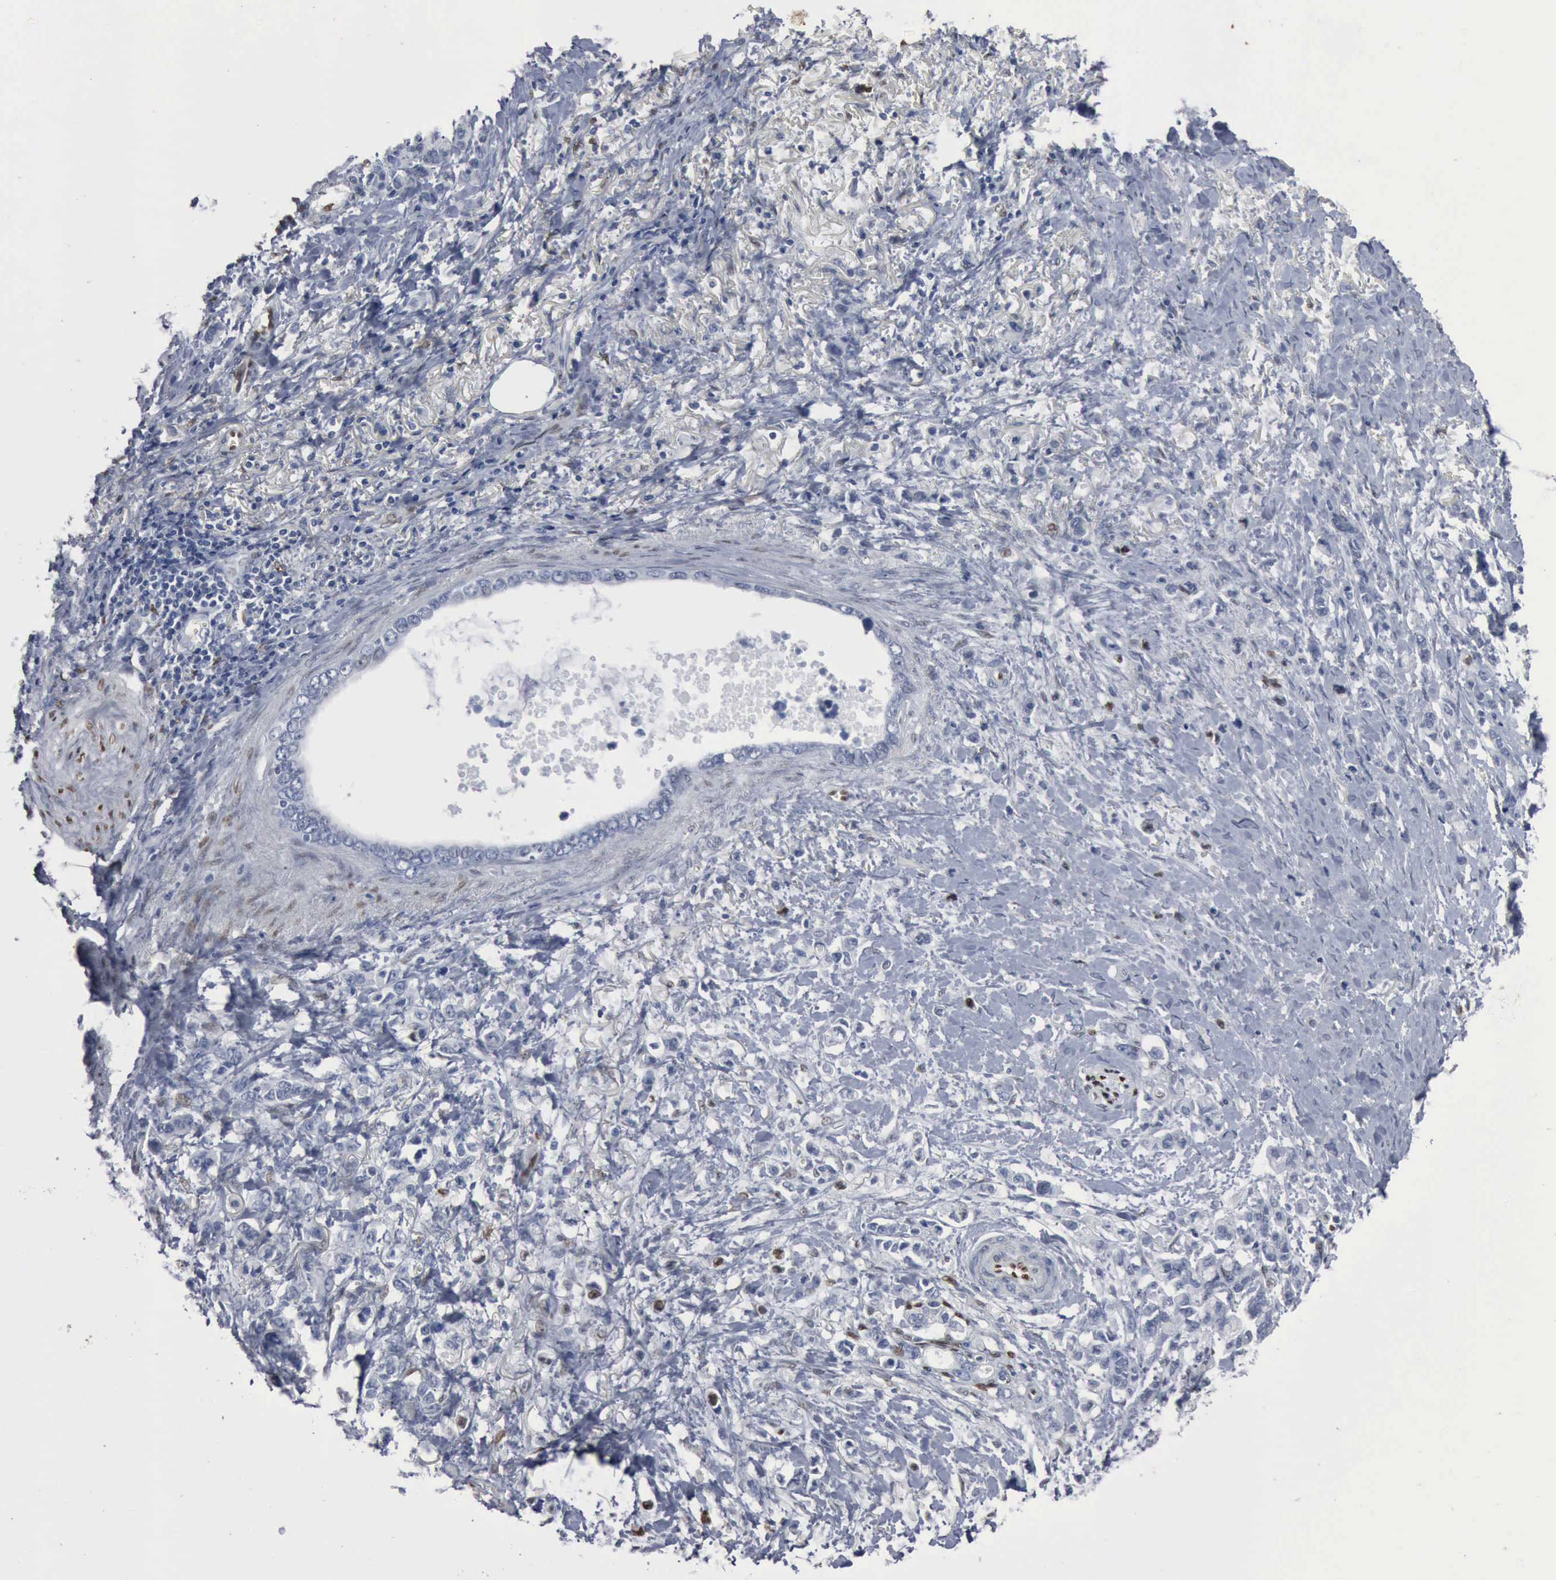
{"staining": {"intensity": "negative", "quantity": "none", "location": "none"}, "tissue": "stomach cancer", "cell_type": "Tumor cells", "image_type": "cancer", "snomed": [{"axis": "morphology", "description": "Adenocarcinoma, NOS"}, {"axis": "topography", "description": "Stomach"}], "caption": "Immunohistochemistry (IHC) of human stomach cancer exhibits no staining in tumor cells.", "gene": "FGF2", "patient": {"sex": "male", "age": 78}}